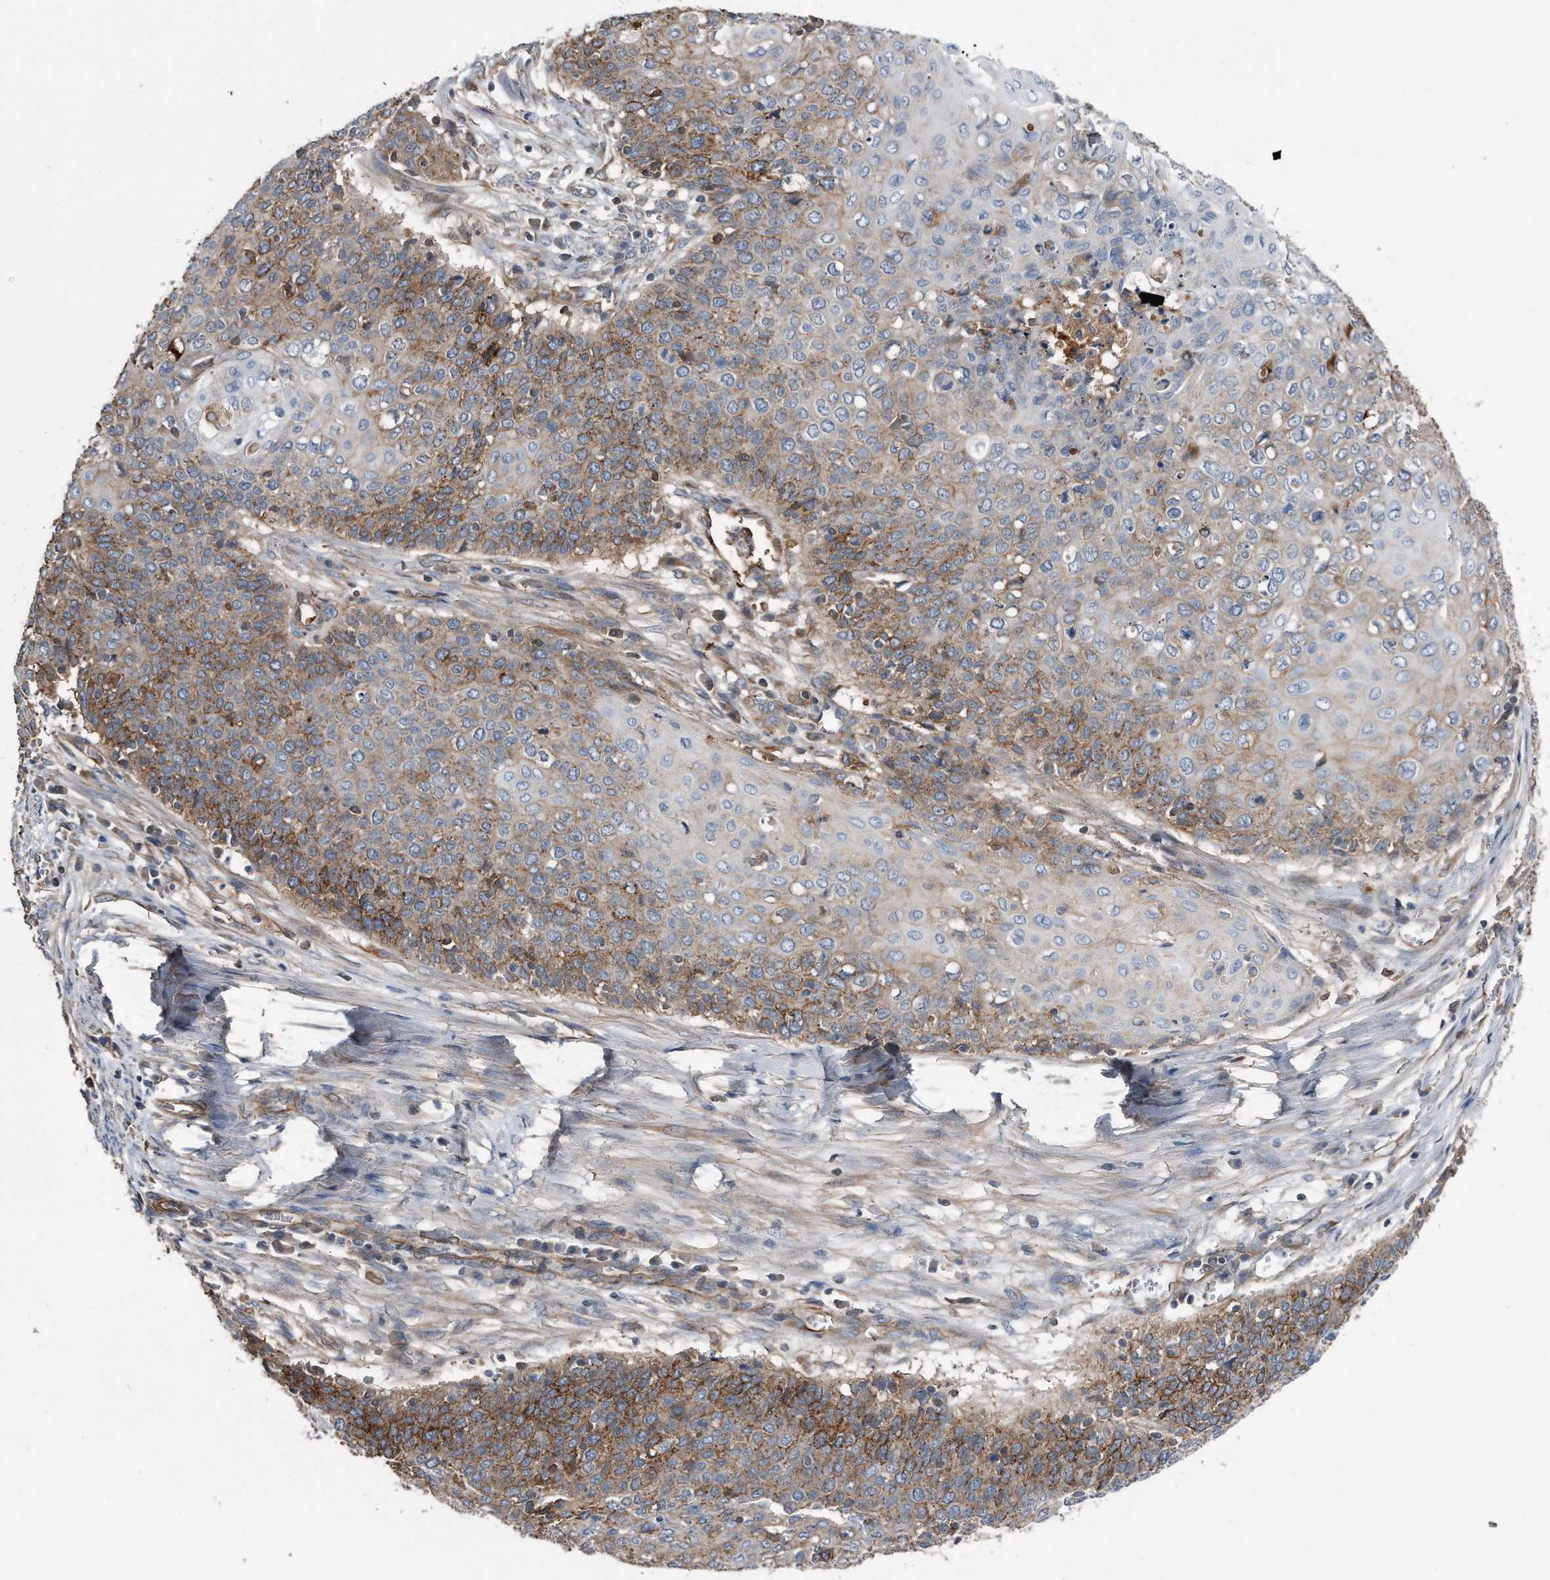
{"staining": {"intensity": "moderate", "quantity": "25%-75%", "location": "cytoplasmic/membranous"}, "tissue": "cervical cancer", "cell_type": "Tumor cells", "image_type": "cancer", "snomed": [{"axis": "morphology", "description": "Squamous cell carcinoma, NOS"}, {"axis": "topography", "description": "Cervix"}], "caption": "Protein expression by immunohistochemistry displays moderate cytoplasmic/membranous expression in approximately 25%-75% of tumor cells in cervical cancer (squamous cell carcinoma).", "gene": "GPC1", "patient": {"sex": "female", "age": 39}}